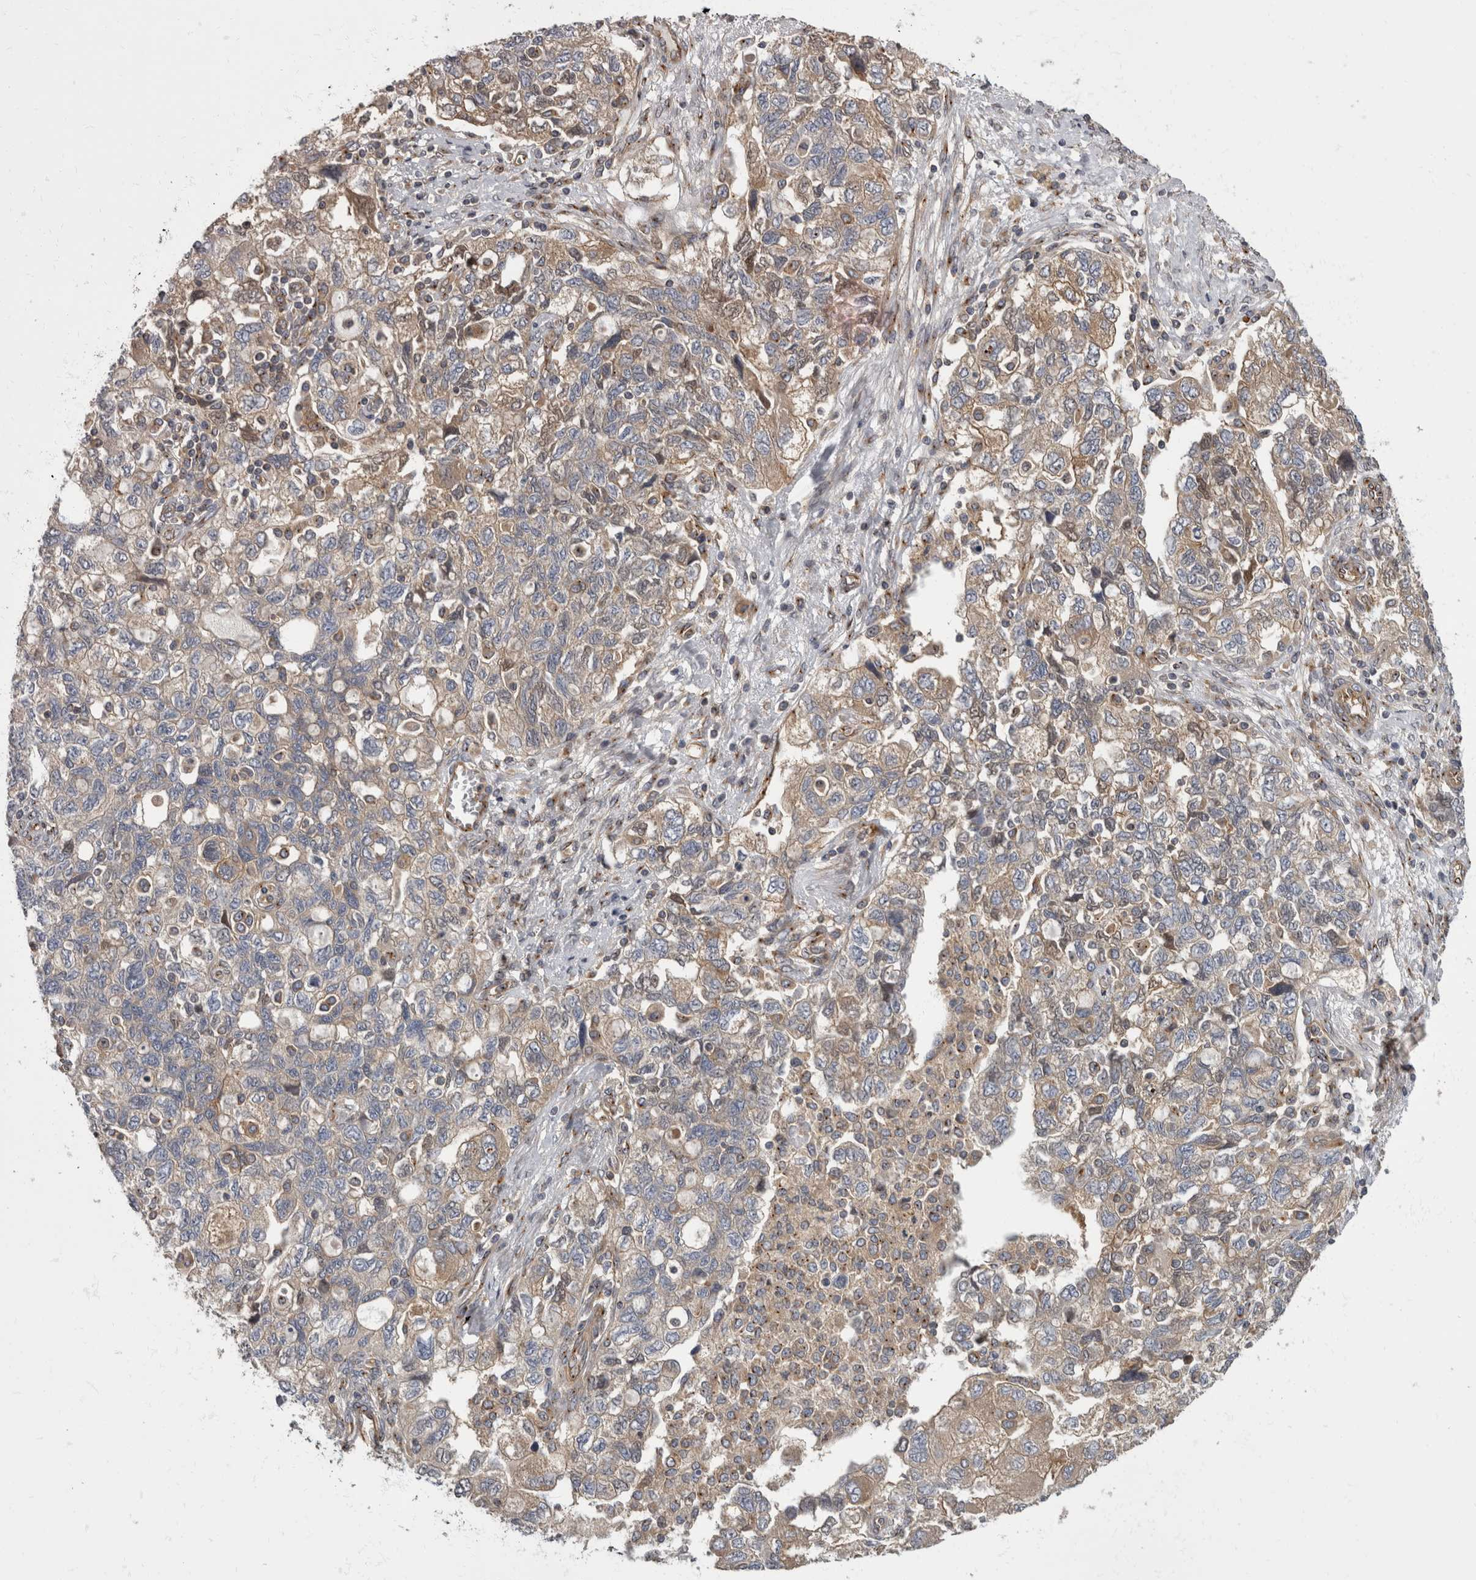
{"staining": {"intensity": "weak", "quantity": "25%-75%", "location": "cytoplasmic/membranous"}, "tissue": "ovarian cancer", "cell_type": "Tumor cells", "image_type": "cancer", "snomed": [{"axis": "morphology", "description": "Carcinoma, NOS"}, {"axis": "morphology", "description": "Cystadenocarcinoma, serous, NOS"}, {"axis": "topography", "description": "Ovary"}], "caption": "Approximately 25%-75% of tumor cells in ovarian serous cystadenocarcinoma reveal weak cytoplasmic/membranous protein expression as visualized by brown immunohistochemical staining.", "gene": "HOOK3", "patient": {"sex": "female", "age": 69}}